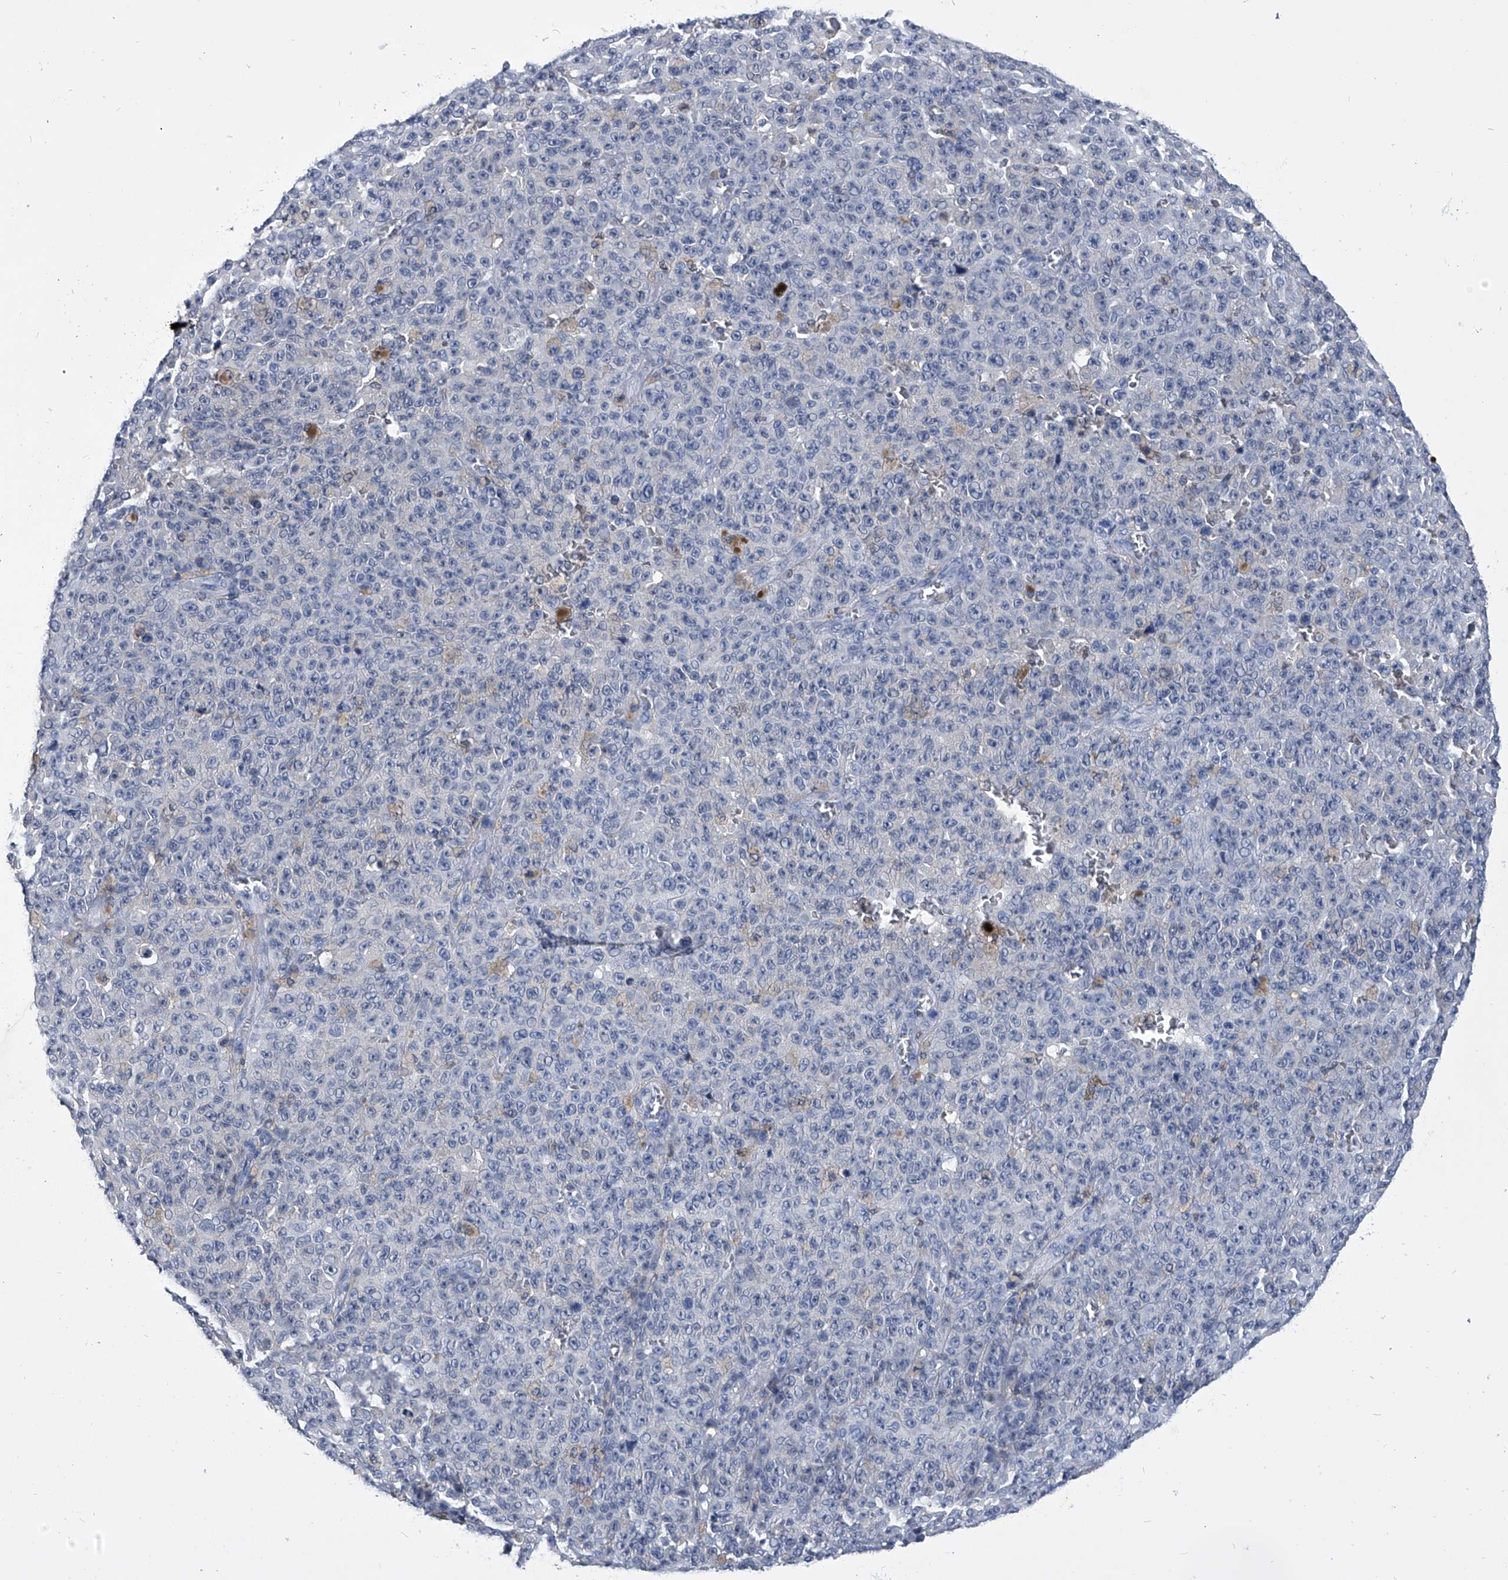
{"staining": {"intensity": "negative", "quantity": "none", "location": "none"}, "tissue": "melanoma", "cell_type": "Tumor cells", "image_type": "cancer", "snomed": [{"axis": "morphology", "description": "Malignant melanoma, NOS"}, {"axis": "topography", "description": "Skin"}], "caption": "A histopathology image of human malignant melanoma is negative for staining in tumor cells.", "gene": "PDXK", "patient": {"sex": "female", "age": 82}}